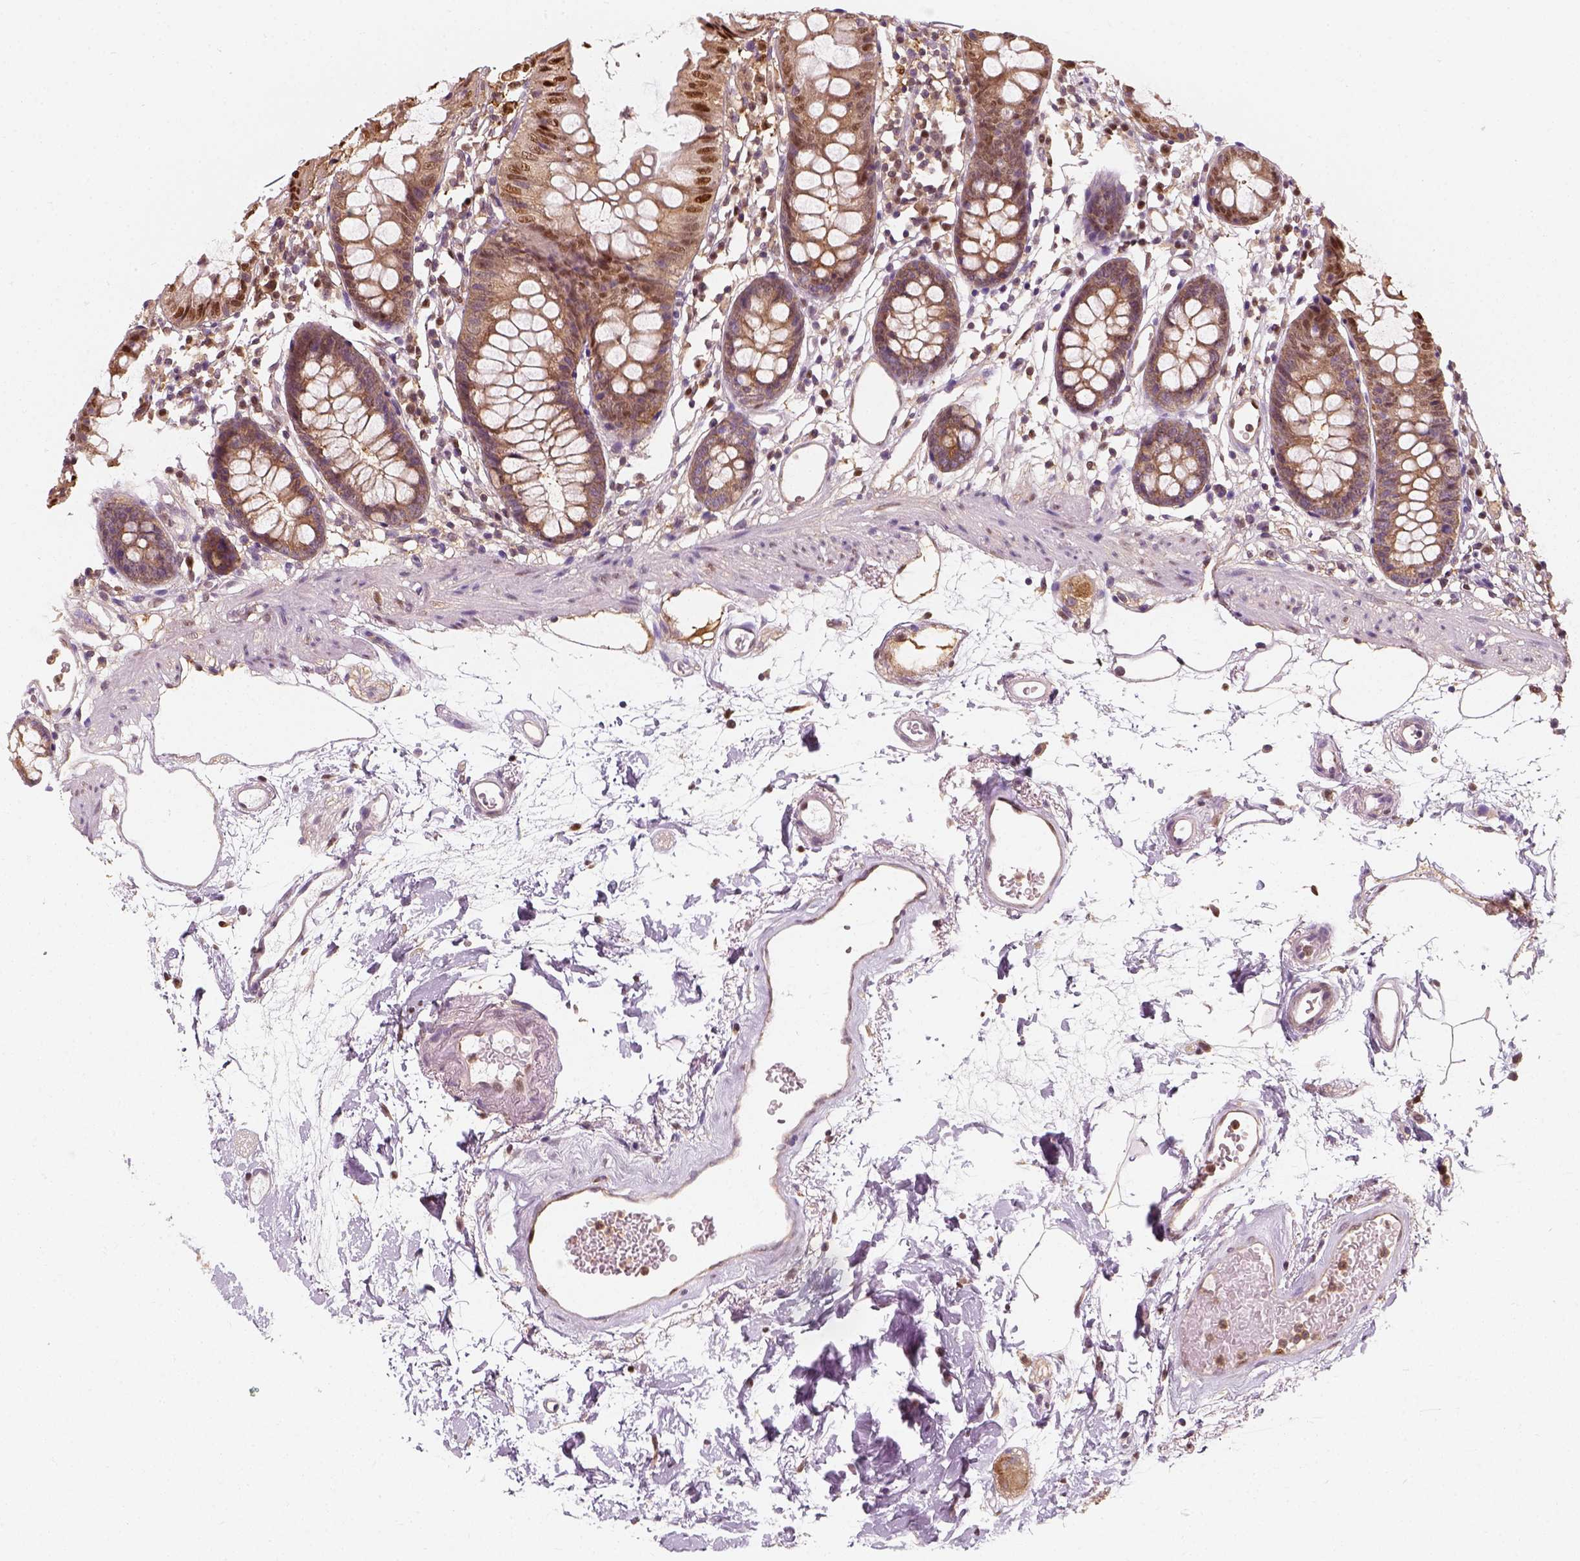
{"staining": {"intensity": "strong", "quantity": "<25%", "location": "nuclear"}, "tissue": "colon", "cell_type": "Endothelial cells", "image_type": "normal", "snomed": [{"axis": "morphology", "description": "Normal tissue, NOS"}, {"axis": "topography", "description": "Colon"}], "caption": "A high-resolution micrograph shows immunohistochemistry (IHC) staining of normal colon, which exhibits strong nuclear positivity in about <25% of endothelial cells.", "gene": "SQSTM1", "patient": {"sex": "female", "age": 84}}